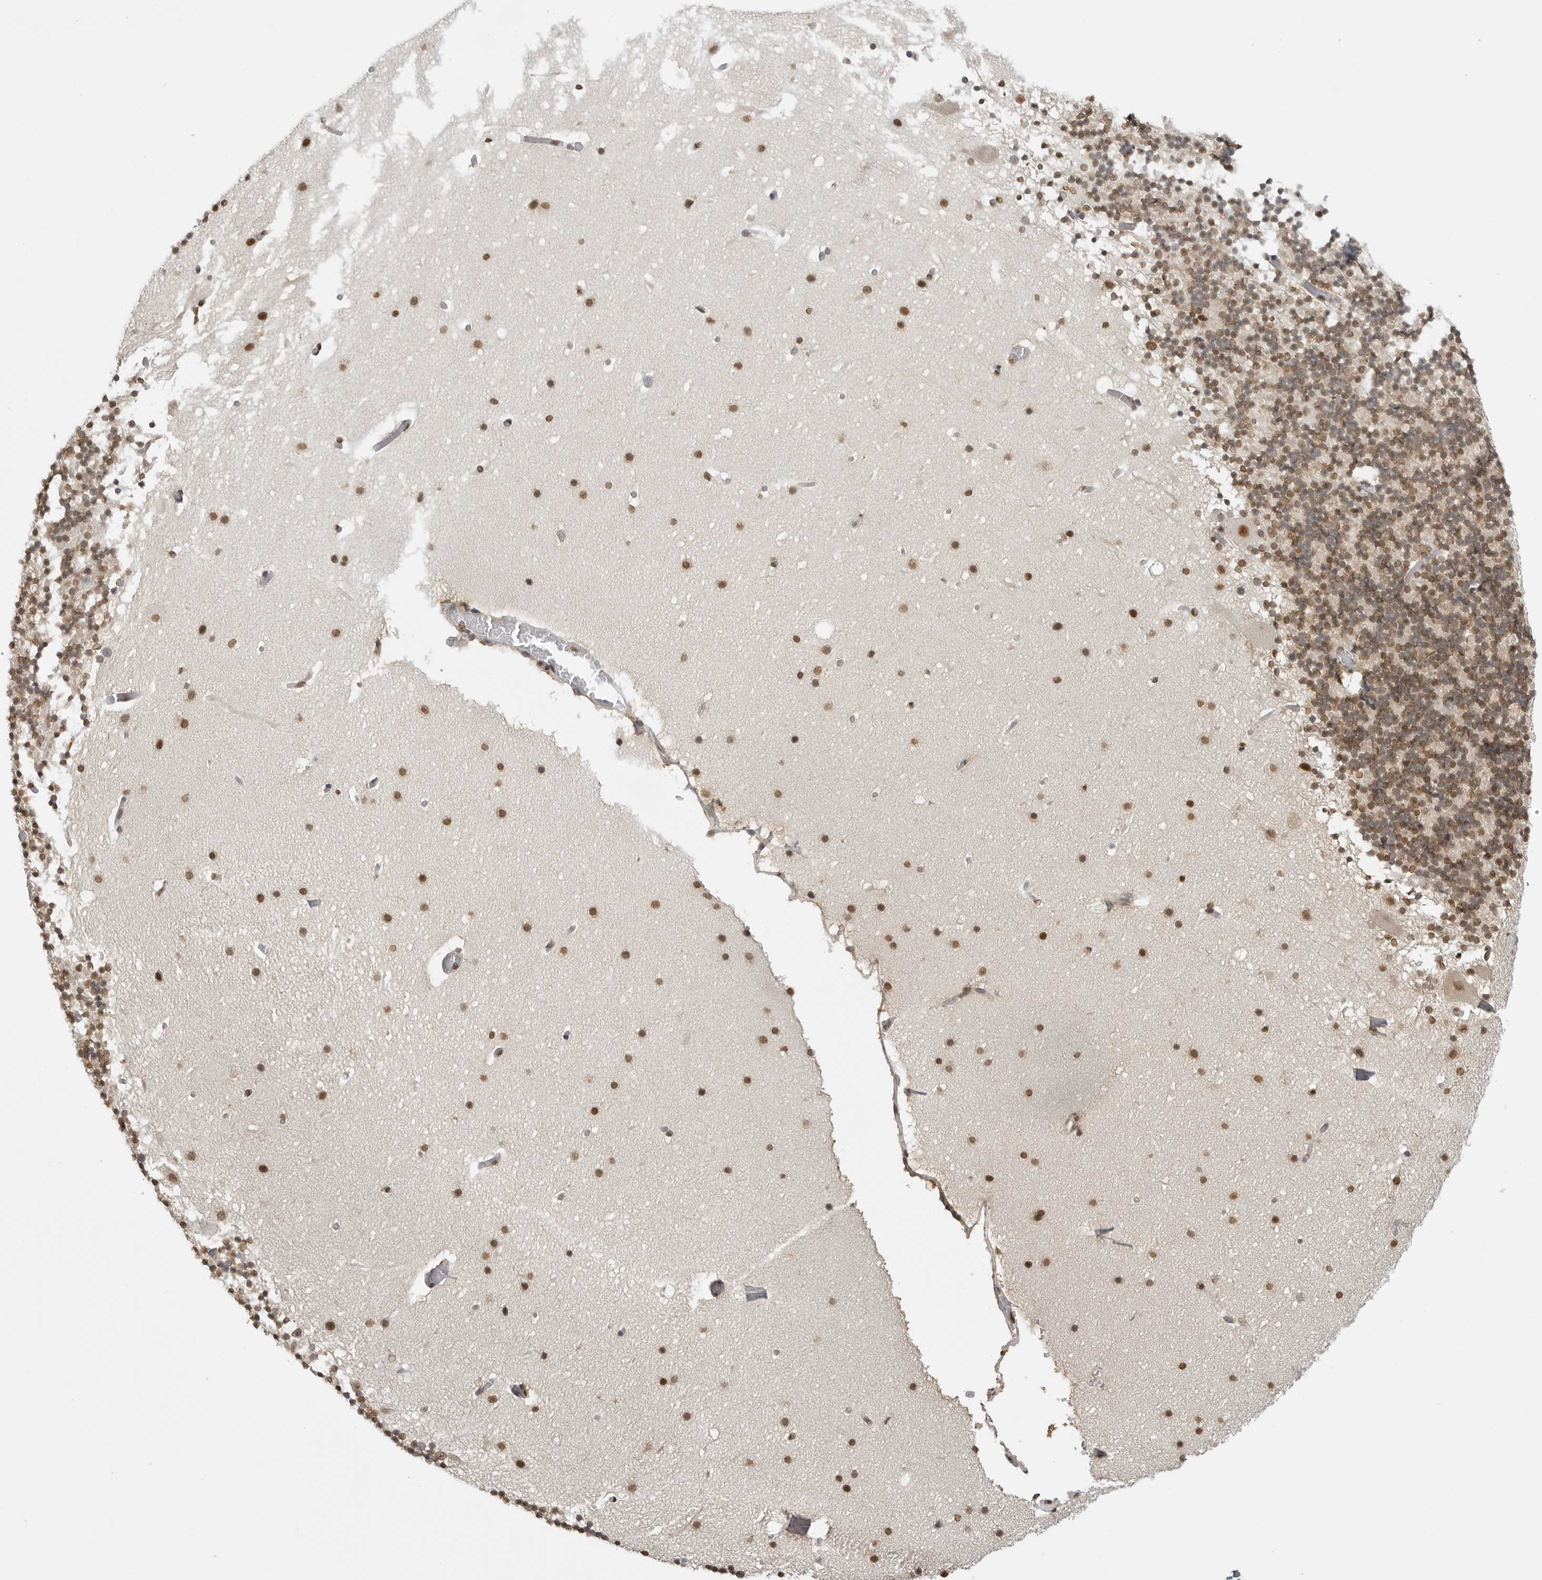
{"staining": {"intensity": "moderate", "quantity": ">75%", "location": "nuclear"}, "tissue": "cerebellum", "cell_type": "Cells in granular layer", "image_type": "normal", "snomed": [{"axis": "morphology", "description": "Normal tissue, NOS"}, {"axis": "topography", "description": "Cerebellum"}], "caption": "Immunohistochemical staining of benign cerebellum reveals medium levels of moderate nuclear positivity in approximately >75% of cells in granular layer.", "gene": "RPA2", "patient": {"sex": "male", "age": 57}}